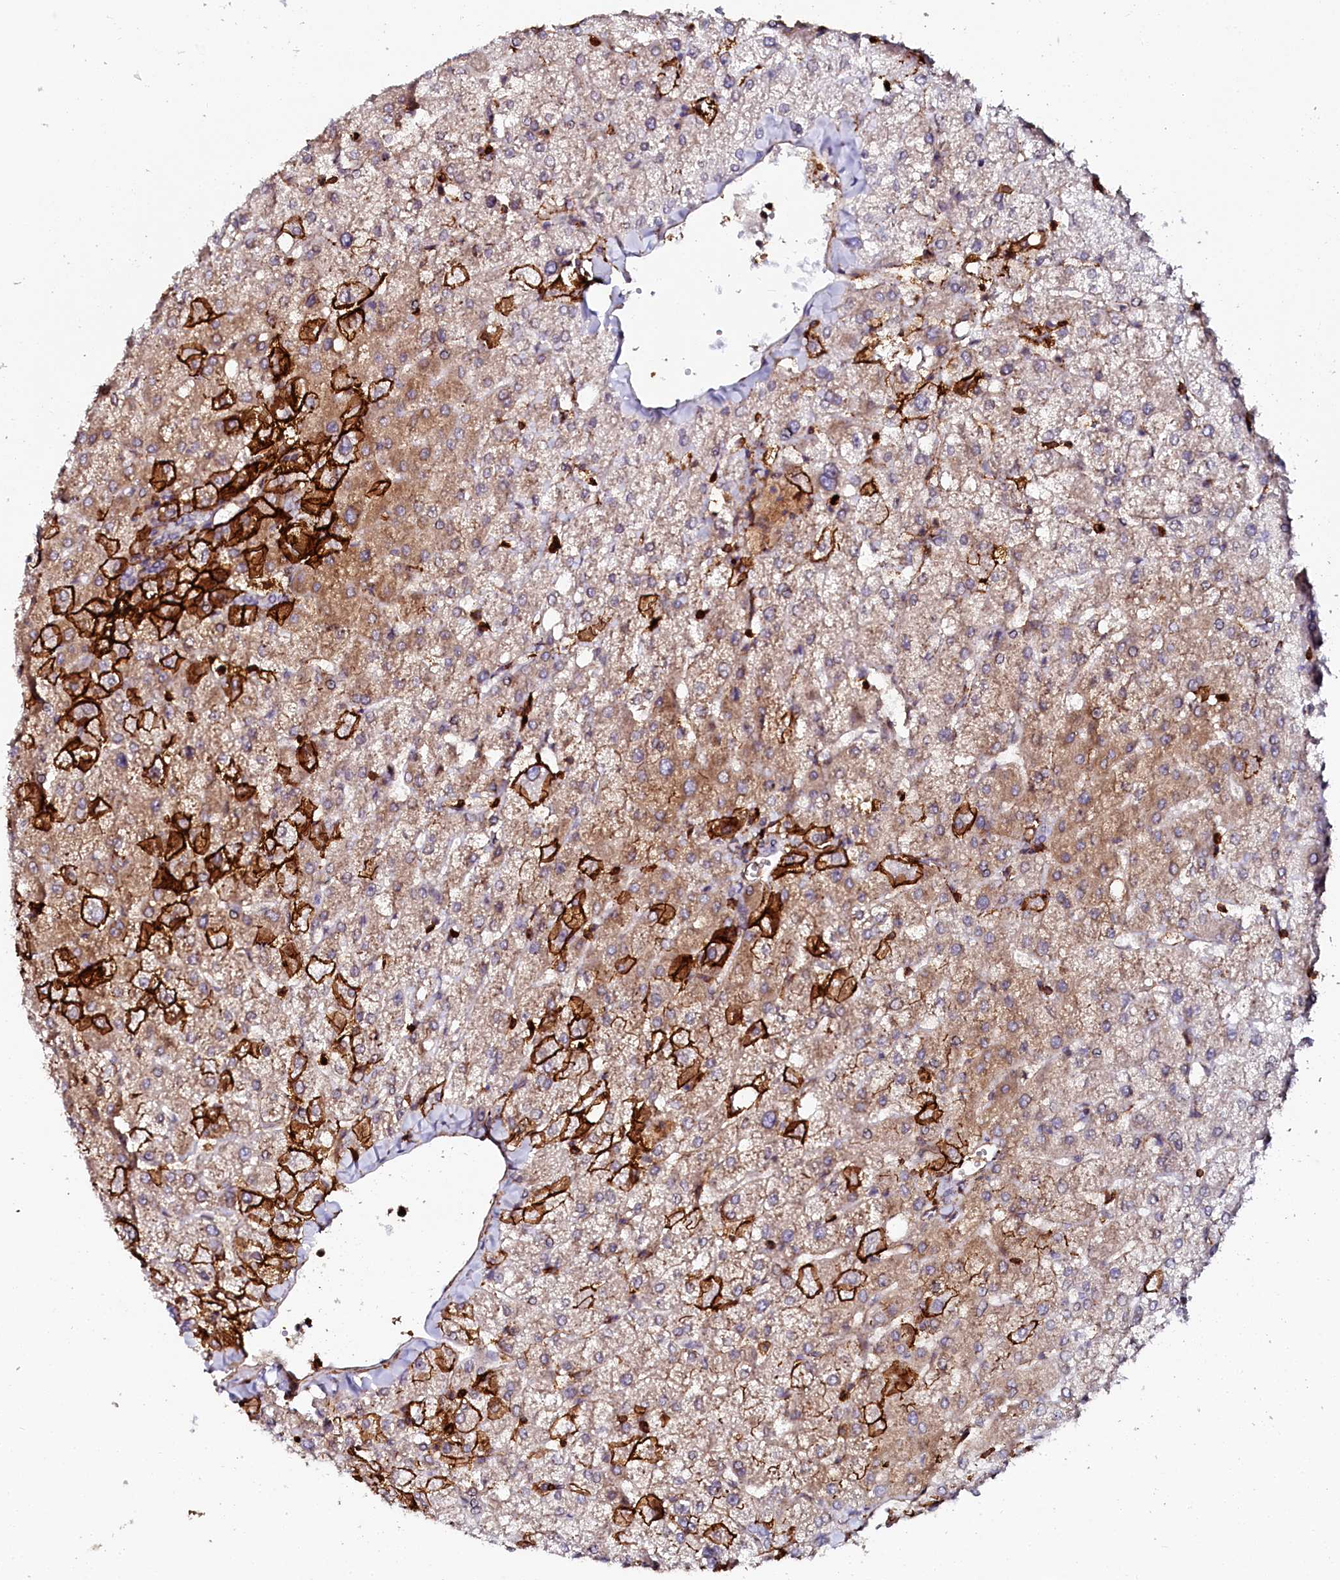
{"staining": {"intensity": "negative", "quantity": "none", "location": "none"}, "tissue": "liver", "cell_type": "Cholangiocytes", "image_type": "normal", "snomed": [{"axis": "morphology", "description": "Normal tissue, NOS"}, {"axis": "topography", "description": "Liver"}], "caption": "IHC image of normal liver: human liver stained with DAB (3,3'-diaminobenzidine) reveals no significant protein positivity in cholangiocytes. (Immunohistochemistry (ihc), brightfield microscopy, high magnification).", "gene": "AAAS", "patient": {"sex": "female", "age": 54}}